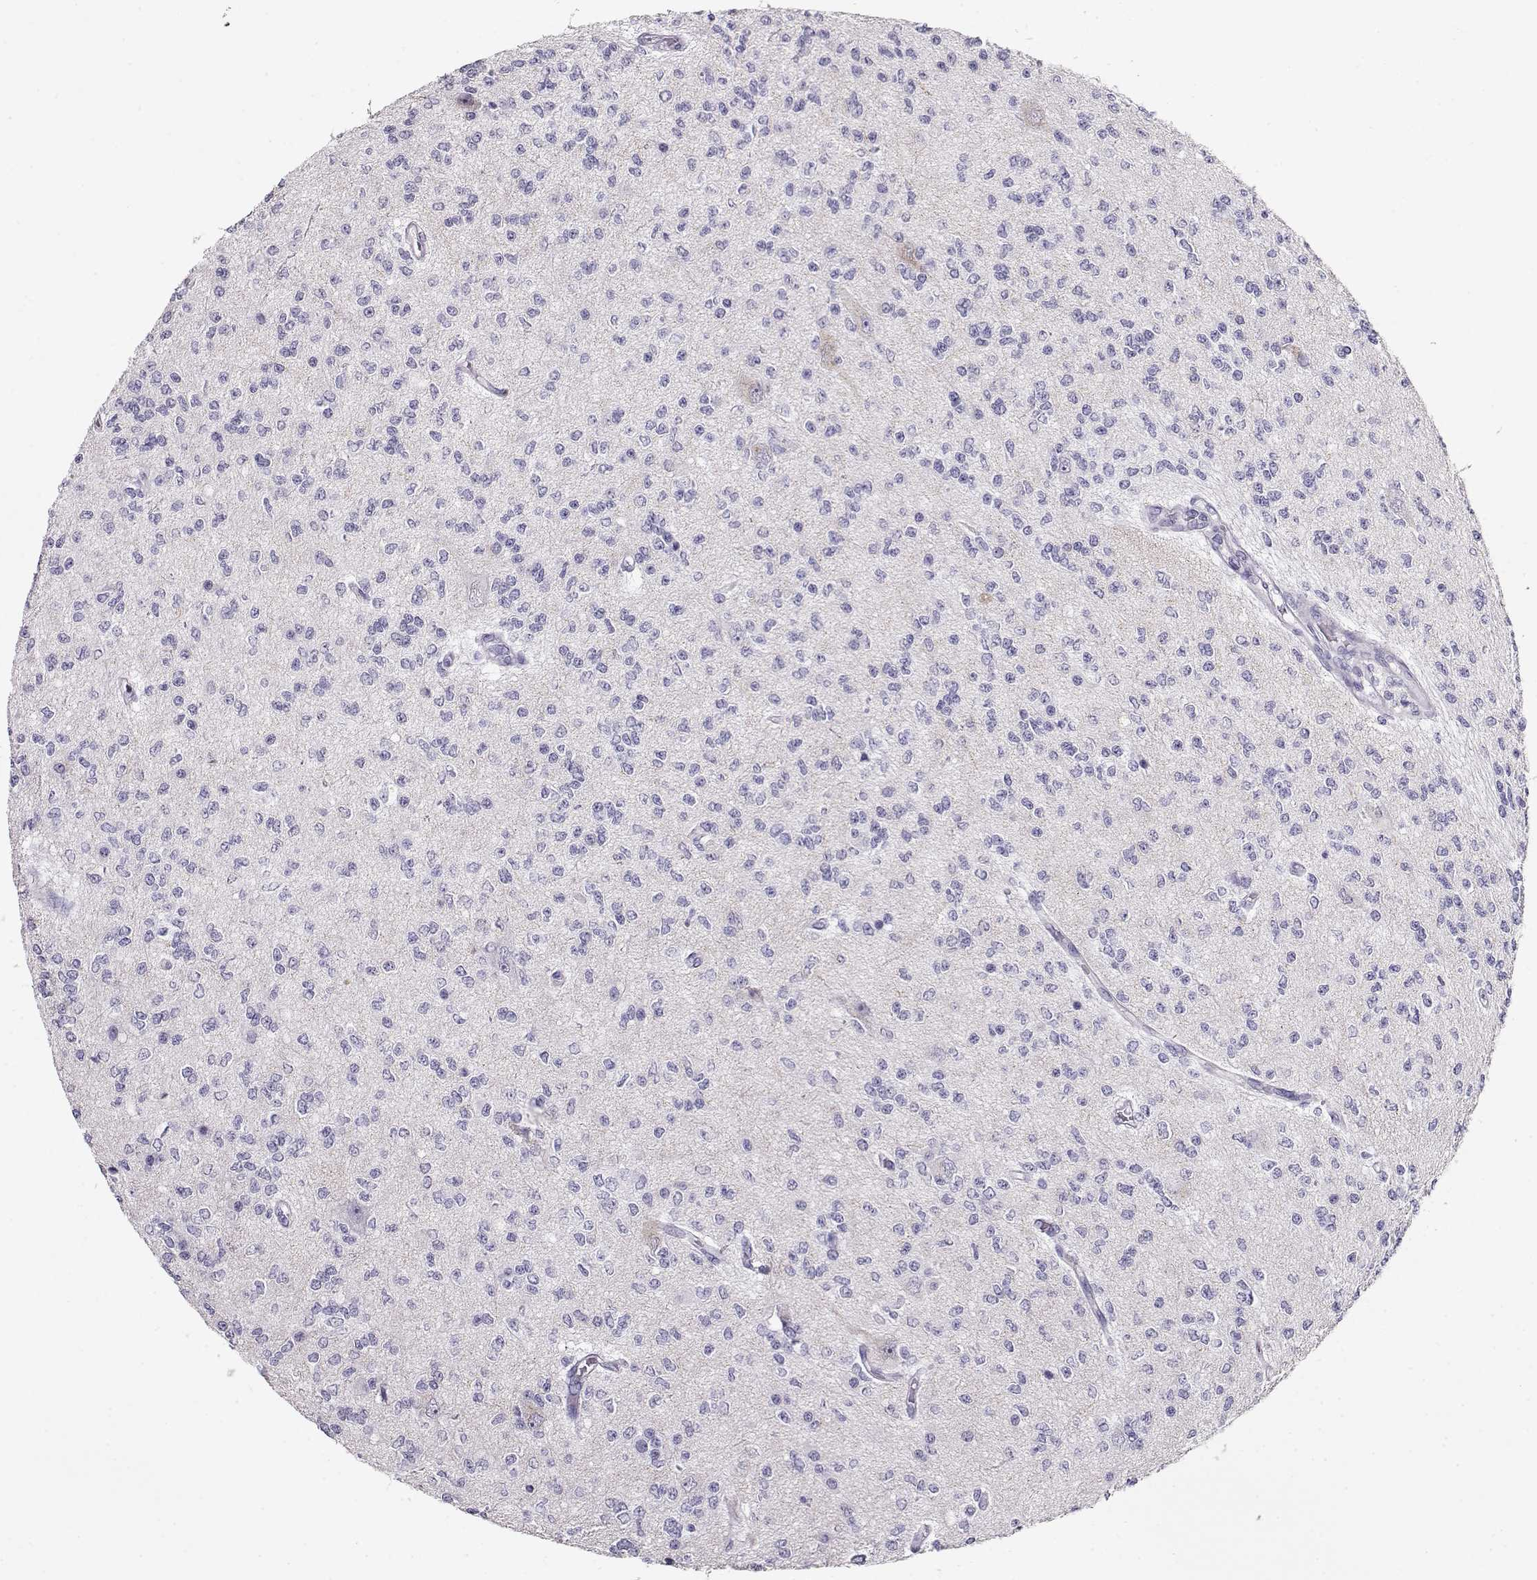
{"staining": {"intensity": "negative", "quantity": "none", "location": "none"}, "tissue": "glioma", "cell_type": "Tumor cells", "image_type": "cancer", "snomed": [{"axis": "morphology", "description": "Glioma, malignant, Low grade"}, {"axis": "topography", "description": "Brain"}], "caption": "A micrograph of human malignant low-grade glioma is negative for staining in tumor cells.", "gene": "ACTN2", "patient": {"sex": "male", "age": 67}}